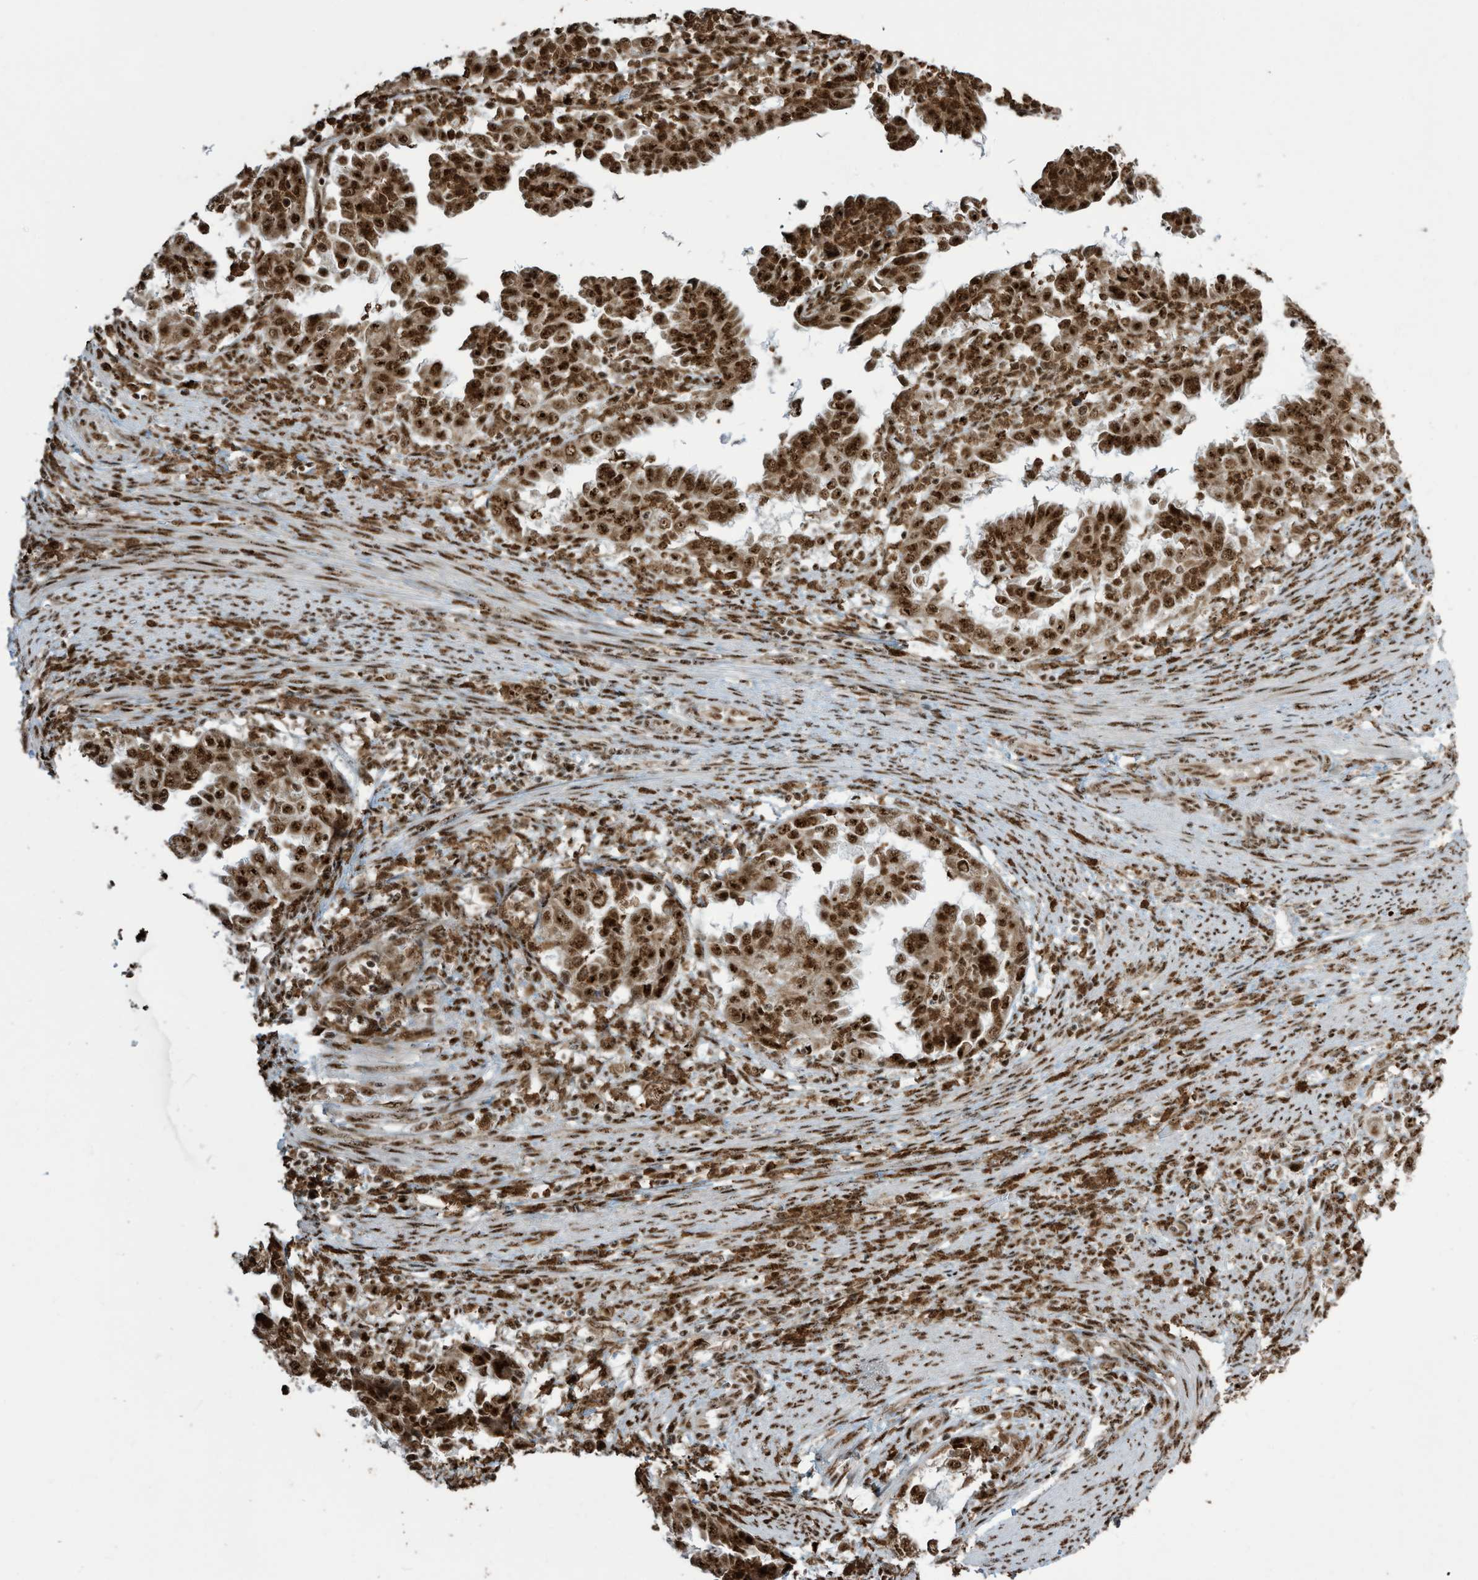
{"staining": {"intensity": "strong", "quantity": ">75%", "location": "nuclear"}, "tissue": "endometrial cancer", "cell_type": "Tumor cells", "image_type": "cancer", "snomed": [{"axis": "morphology", "description": "Adenocarcinoma, NOS"}, {"axis": "topography", "description": "Endometrium"}], "caption": "The histopathology image shows staining of adenocarcinoma (endometrial), revealing strong nuclear protein positivity (brown color) within tumor cells.", "gene": "LBH", "patient": {"sex": "female", "age": 85}}